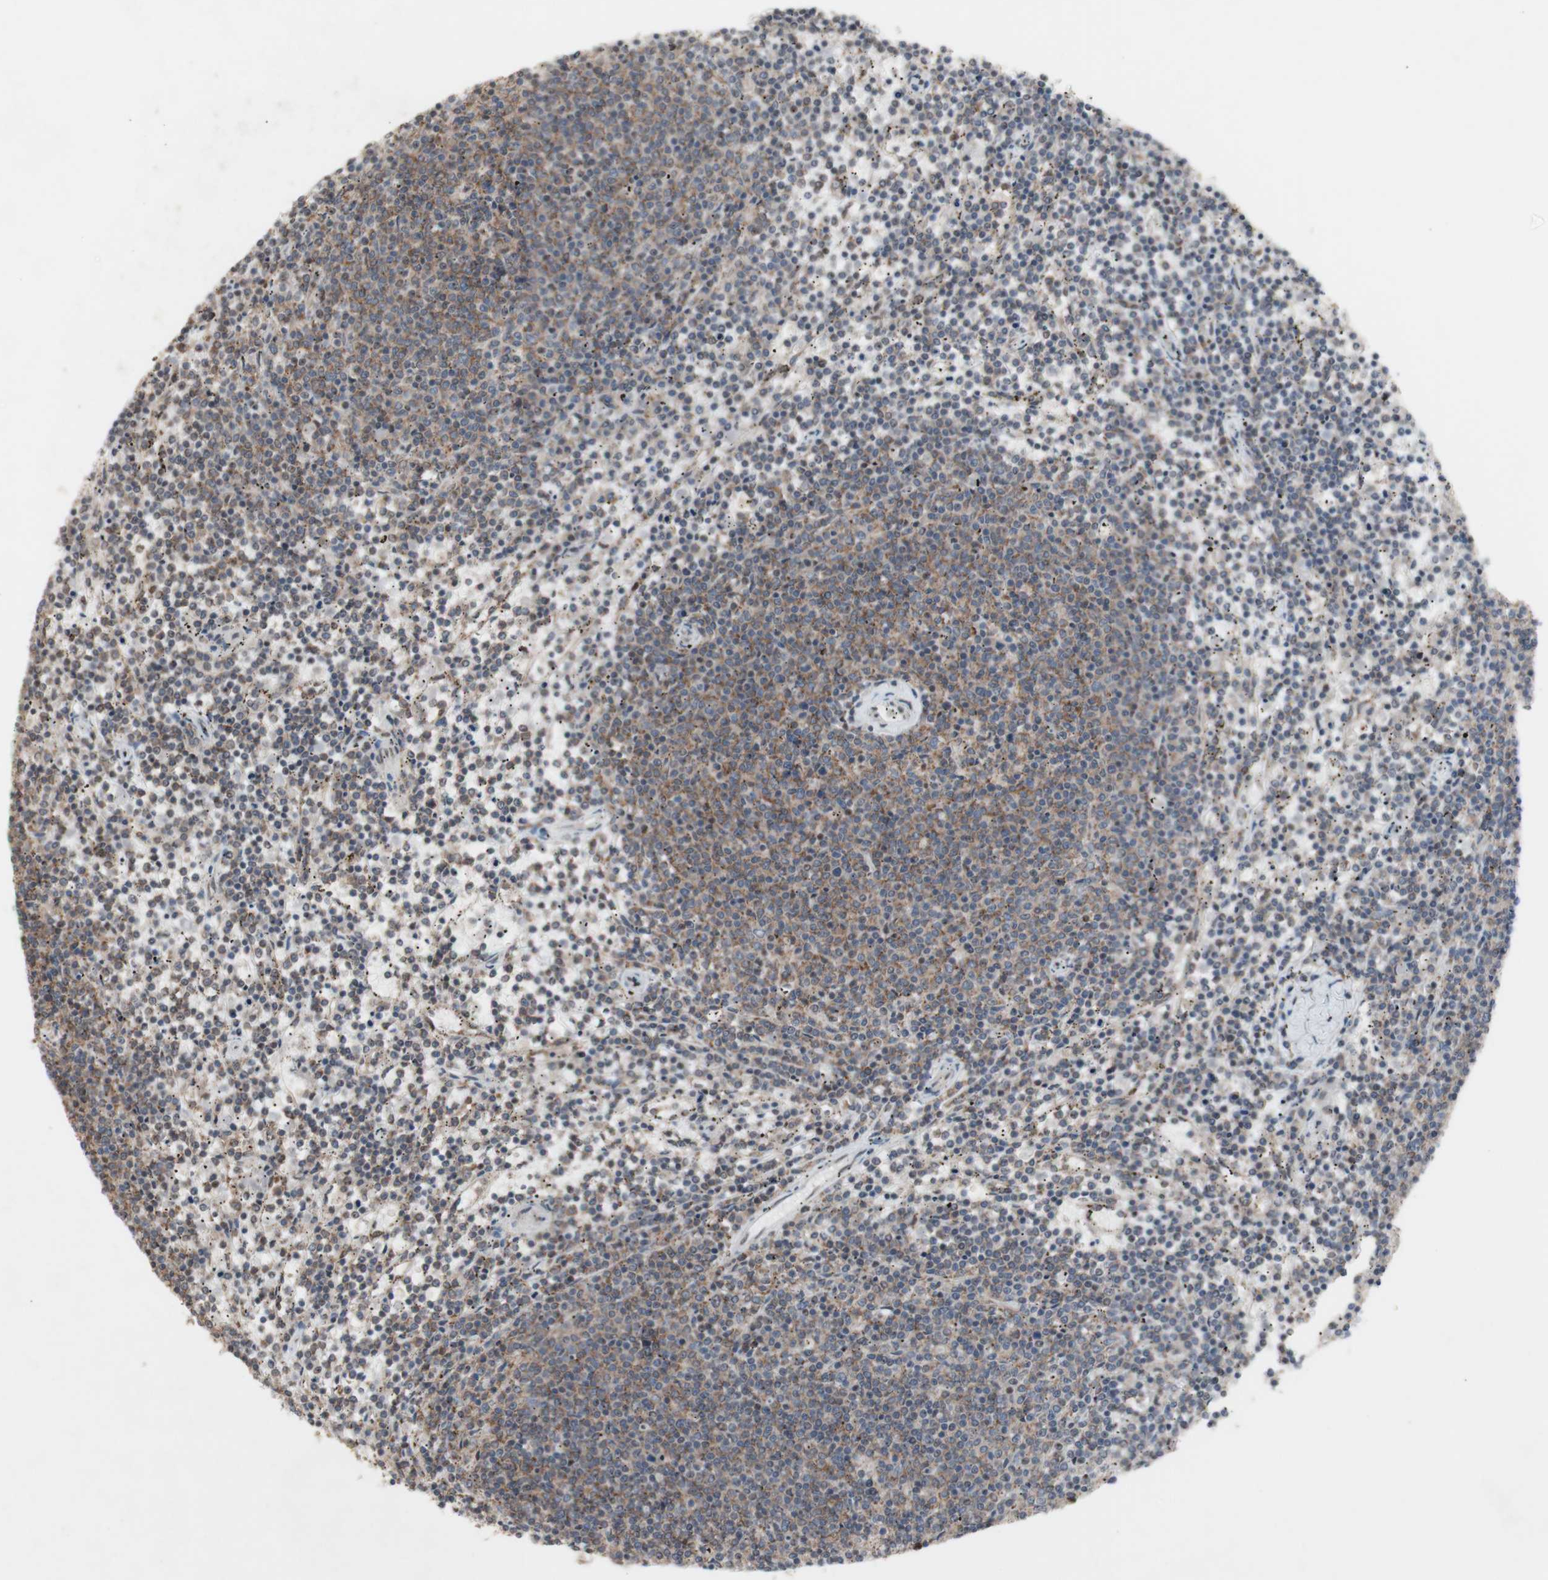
{"staining": {"intensity": "weak", "quantity": "<25%", "location": "nuclear"}, "tissue": "lymphoma", "cell_type": "Tumor cells", "image_type": "cancer", "snomed": [{"axis": "morphology", "description": "Malignant lymphoma, non-Hodgkin's type, Low grade"}, {"axis": "topography", "description": "Spleen"}], "caption": "DAB immunohistochemical staining of low-grade malignant lymphoma, non-Hodgkin's type displays no significant positivity in tumor cells. Brightfield microscopy of IHC stained with DAB (3,3'-diaminobenzidine) (brown) and hematoxylin (blue), captured at high magnification.", "gene": "SFPQ", "patient": {"sex": "female", "age": 50}}